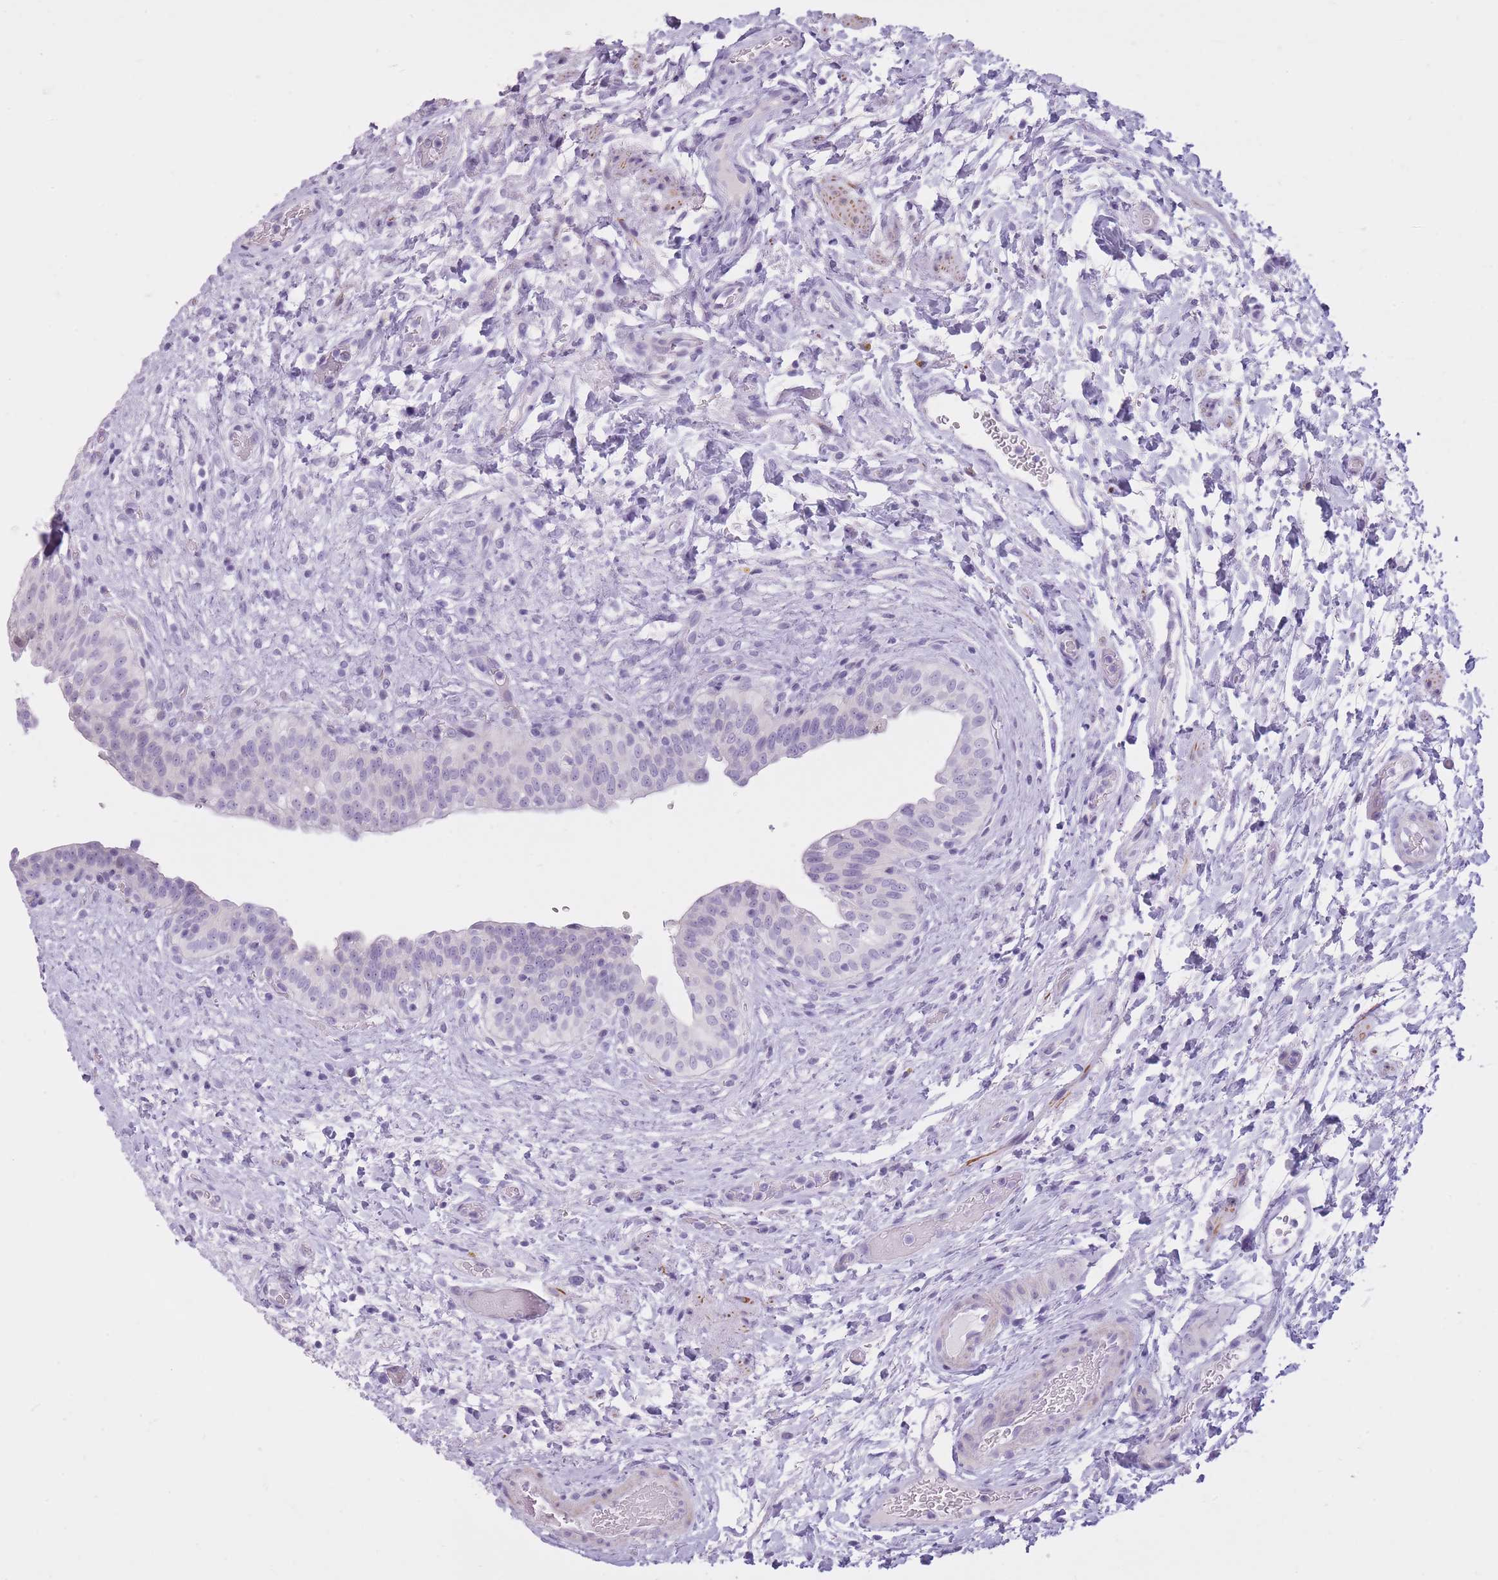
{"staining": {"intensity": "negative", "quantity": "none", "location": "none"}, "tissue": "urinary bladder", "cell_type": "Urothelial cells", "image_type": "normal", "snomed": [{"axis": "morphology", "description": "Normal tissue, NOS"}, {"axis": "topography", "description": "Urinary bladder"}], "caption": "Urothelial cells show no significant protein expression in benign urinary bladder. Nuclei are stained in blue.", "gene": "GOLGA6A", "patient": {"sex": "male", "age": 69}}